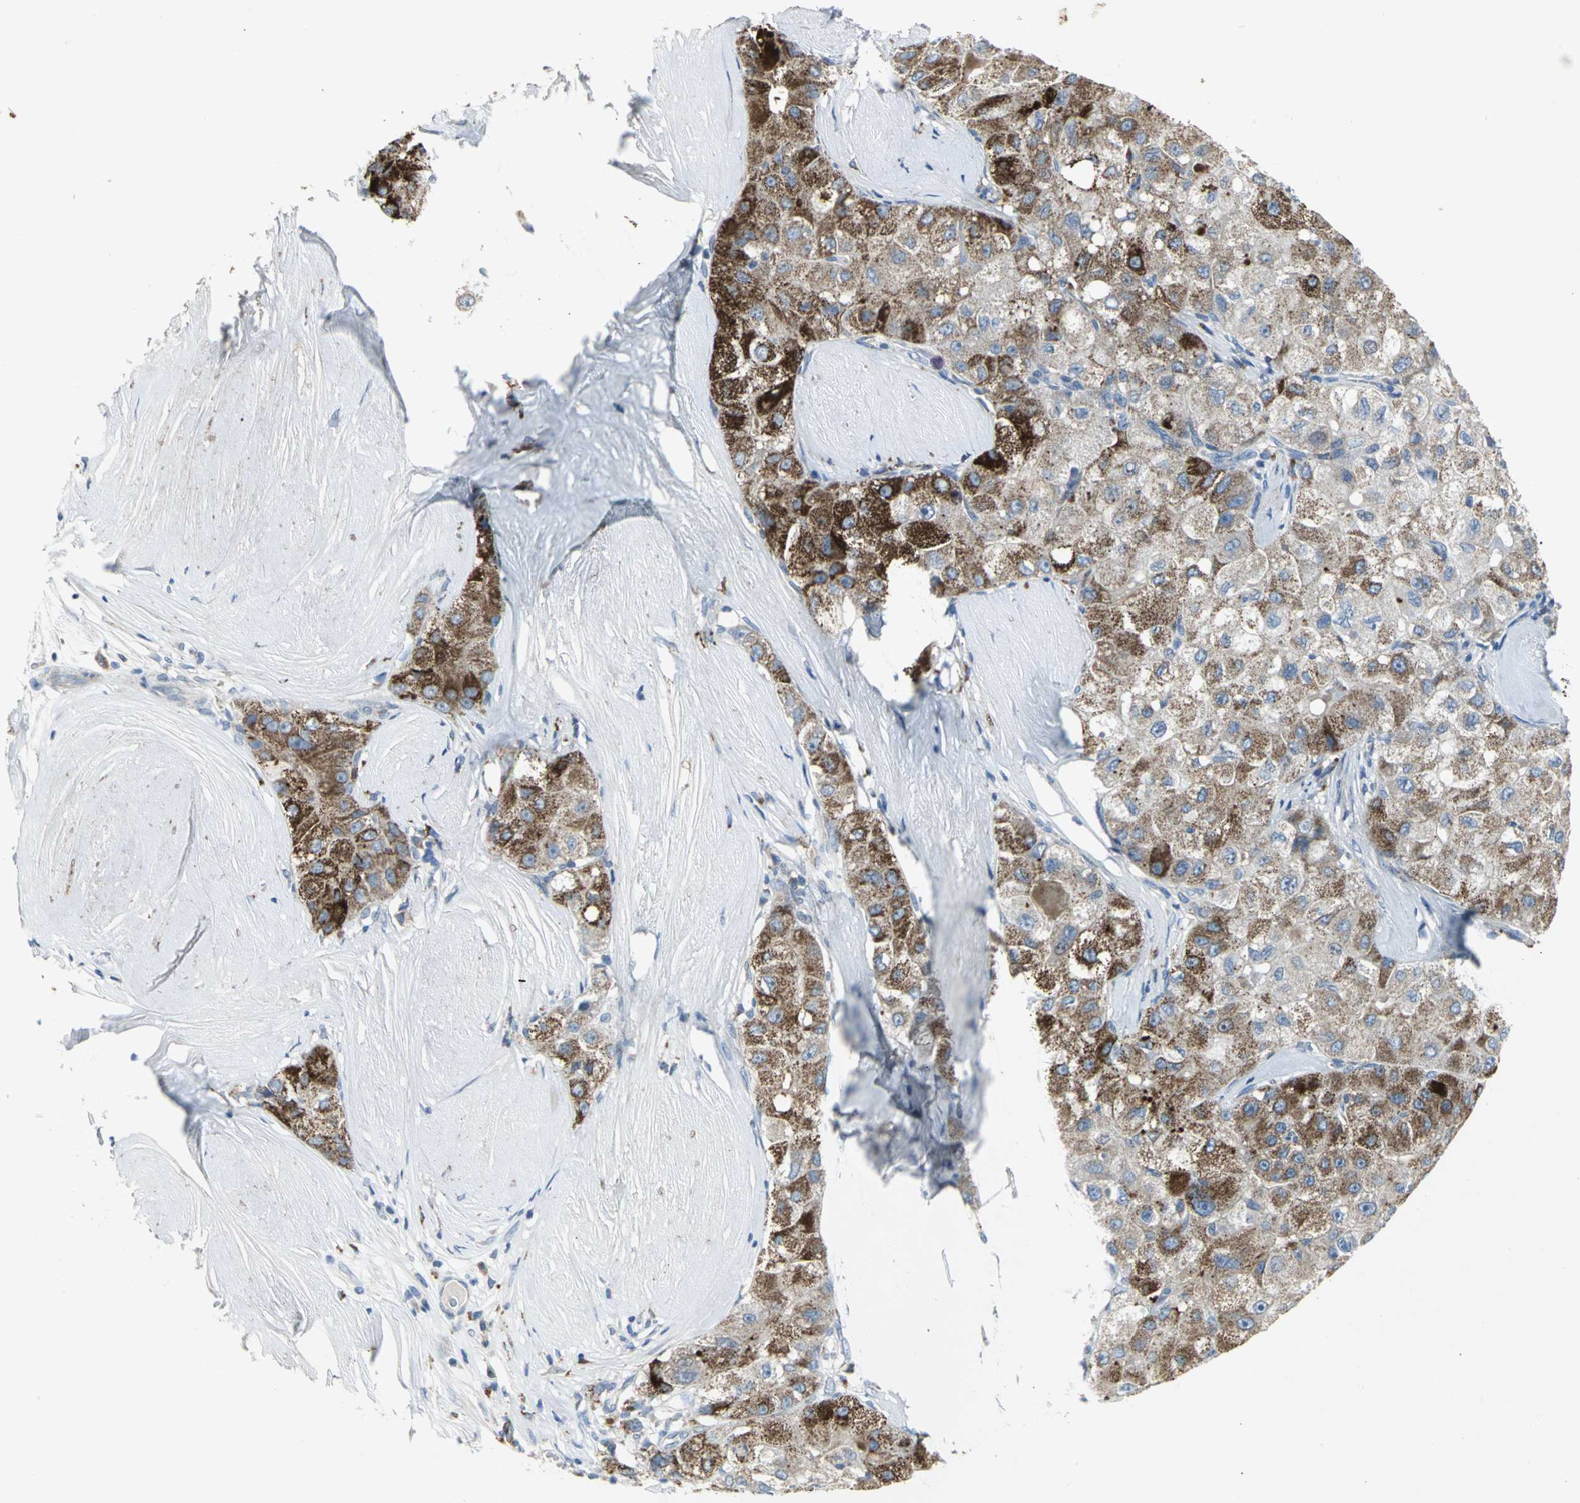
{"staining": {"intensity": "strong", "quantity": ">75%", "location": "cytoplasmic/membranous"}, "tissue": "liver cancer", "cell_type": "Tumor cells", "image_type": "cancer", "snomed": [{"axis": "morphology", "description": "Carcinoma, Hepatocellular, NOS"}, {"axis": "topography", "description": "Liver"}], "caption": "Liver hepatocellular carcinoma stained with a brown dye shows strong cytoplasmic/membranous positive staining in approximately >75% of tumor cells.", "gene": "SPPL2B", "patient": {"sex": "male", "age": 80}}